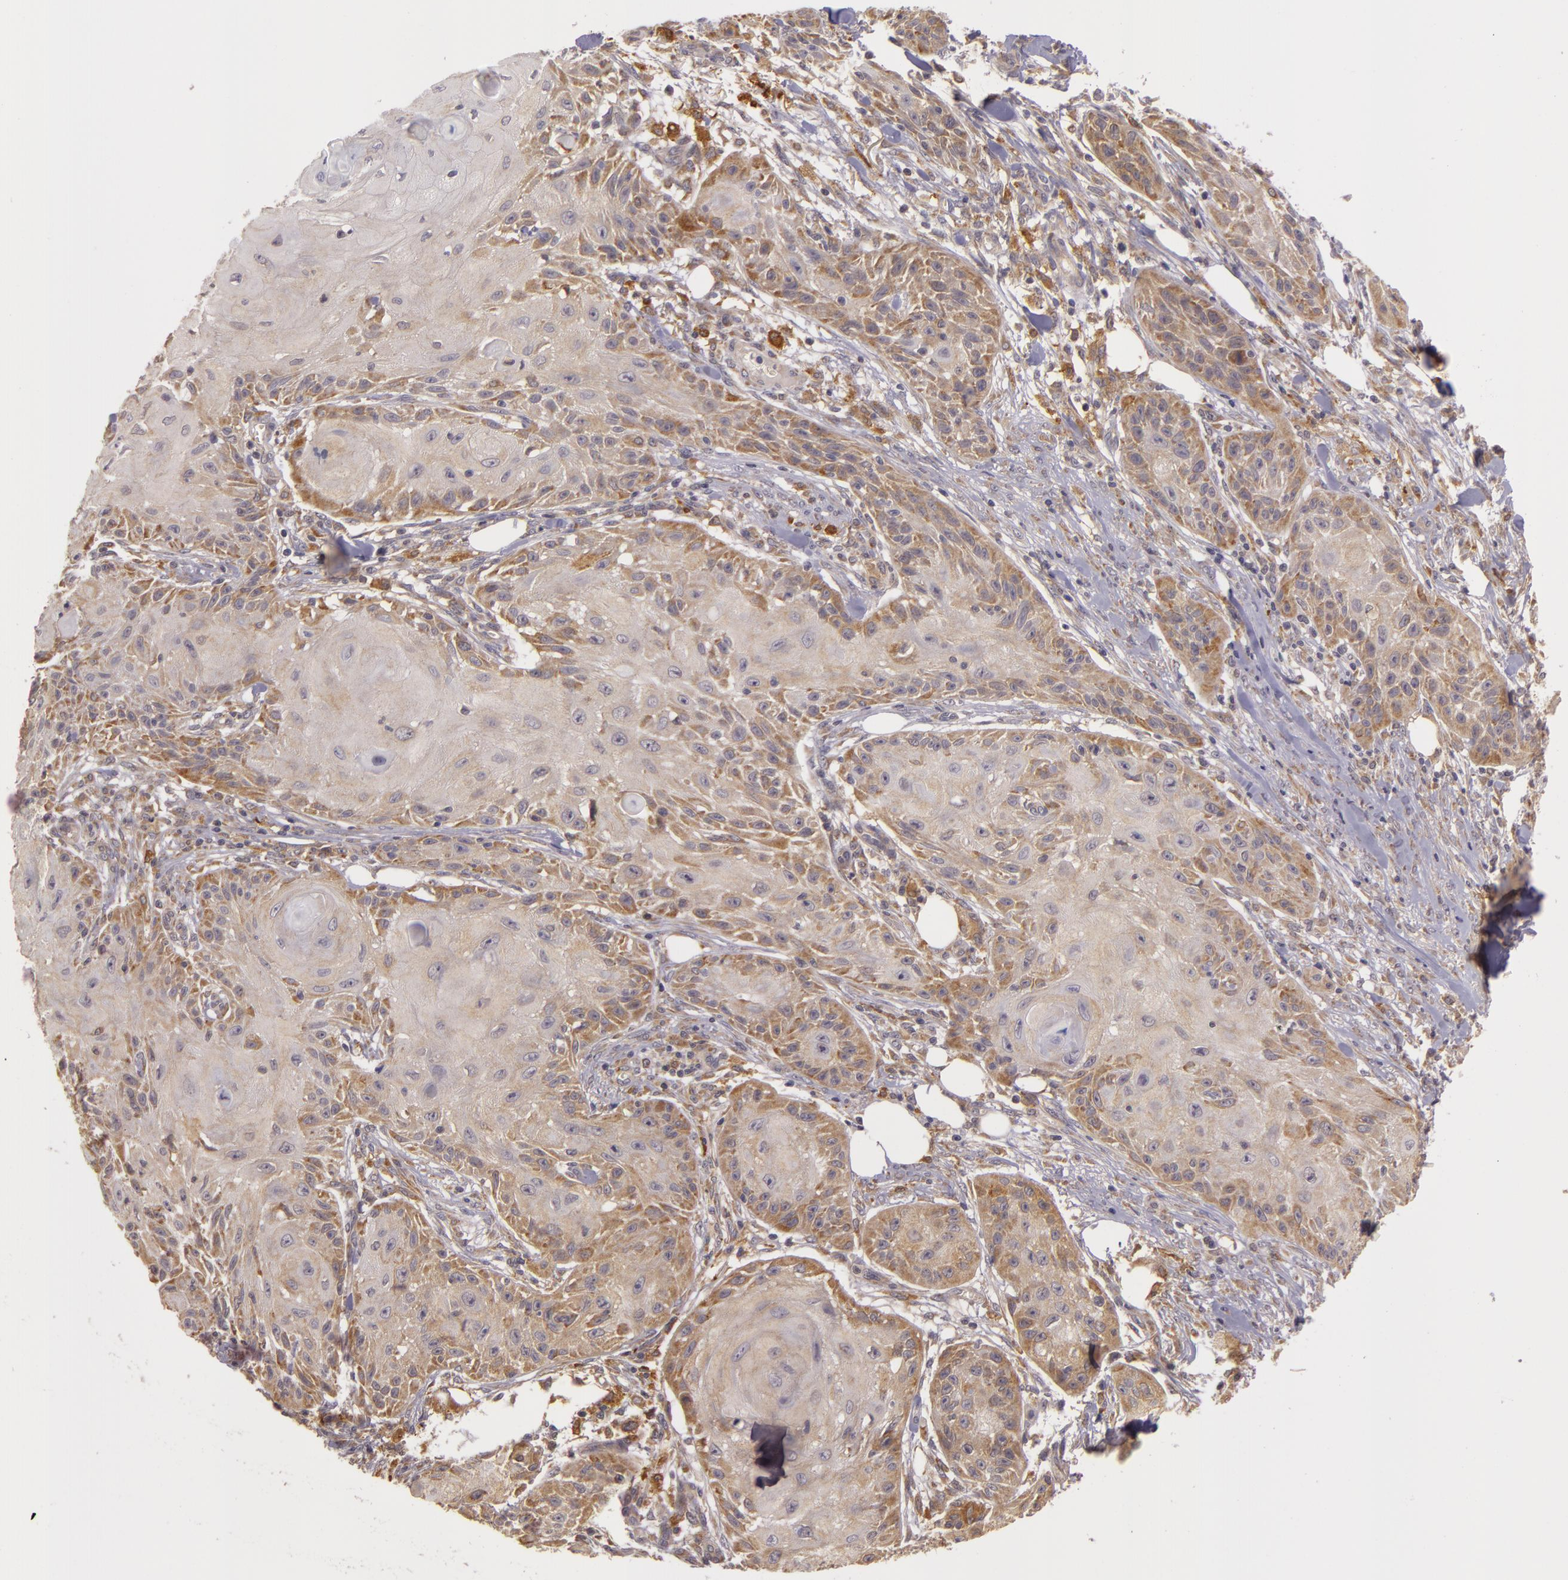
{"staining": {"intensity": "weak", "quantity": "25%-75%", "location": "cytoplasmic/membranous"}, "tissue": "skin cancer", "cell_type": "Tumor cells", "image_type": "cancer", "snomed": [{"axis": "morphology", "description": "Squamous cell carcinoma, NOS"}, {"axis": "topography", "description": "Skin"}], "caption": "There is low levels of weak cytoplasmic/membranous positivity in tumor cells of skin cancer, as demonstrated by immunohistochemical staining (brown color).", "gene": "PPP1R3F", "patient": {"sex": "female", "age": 88}}